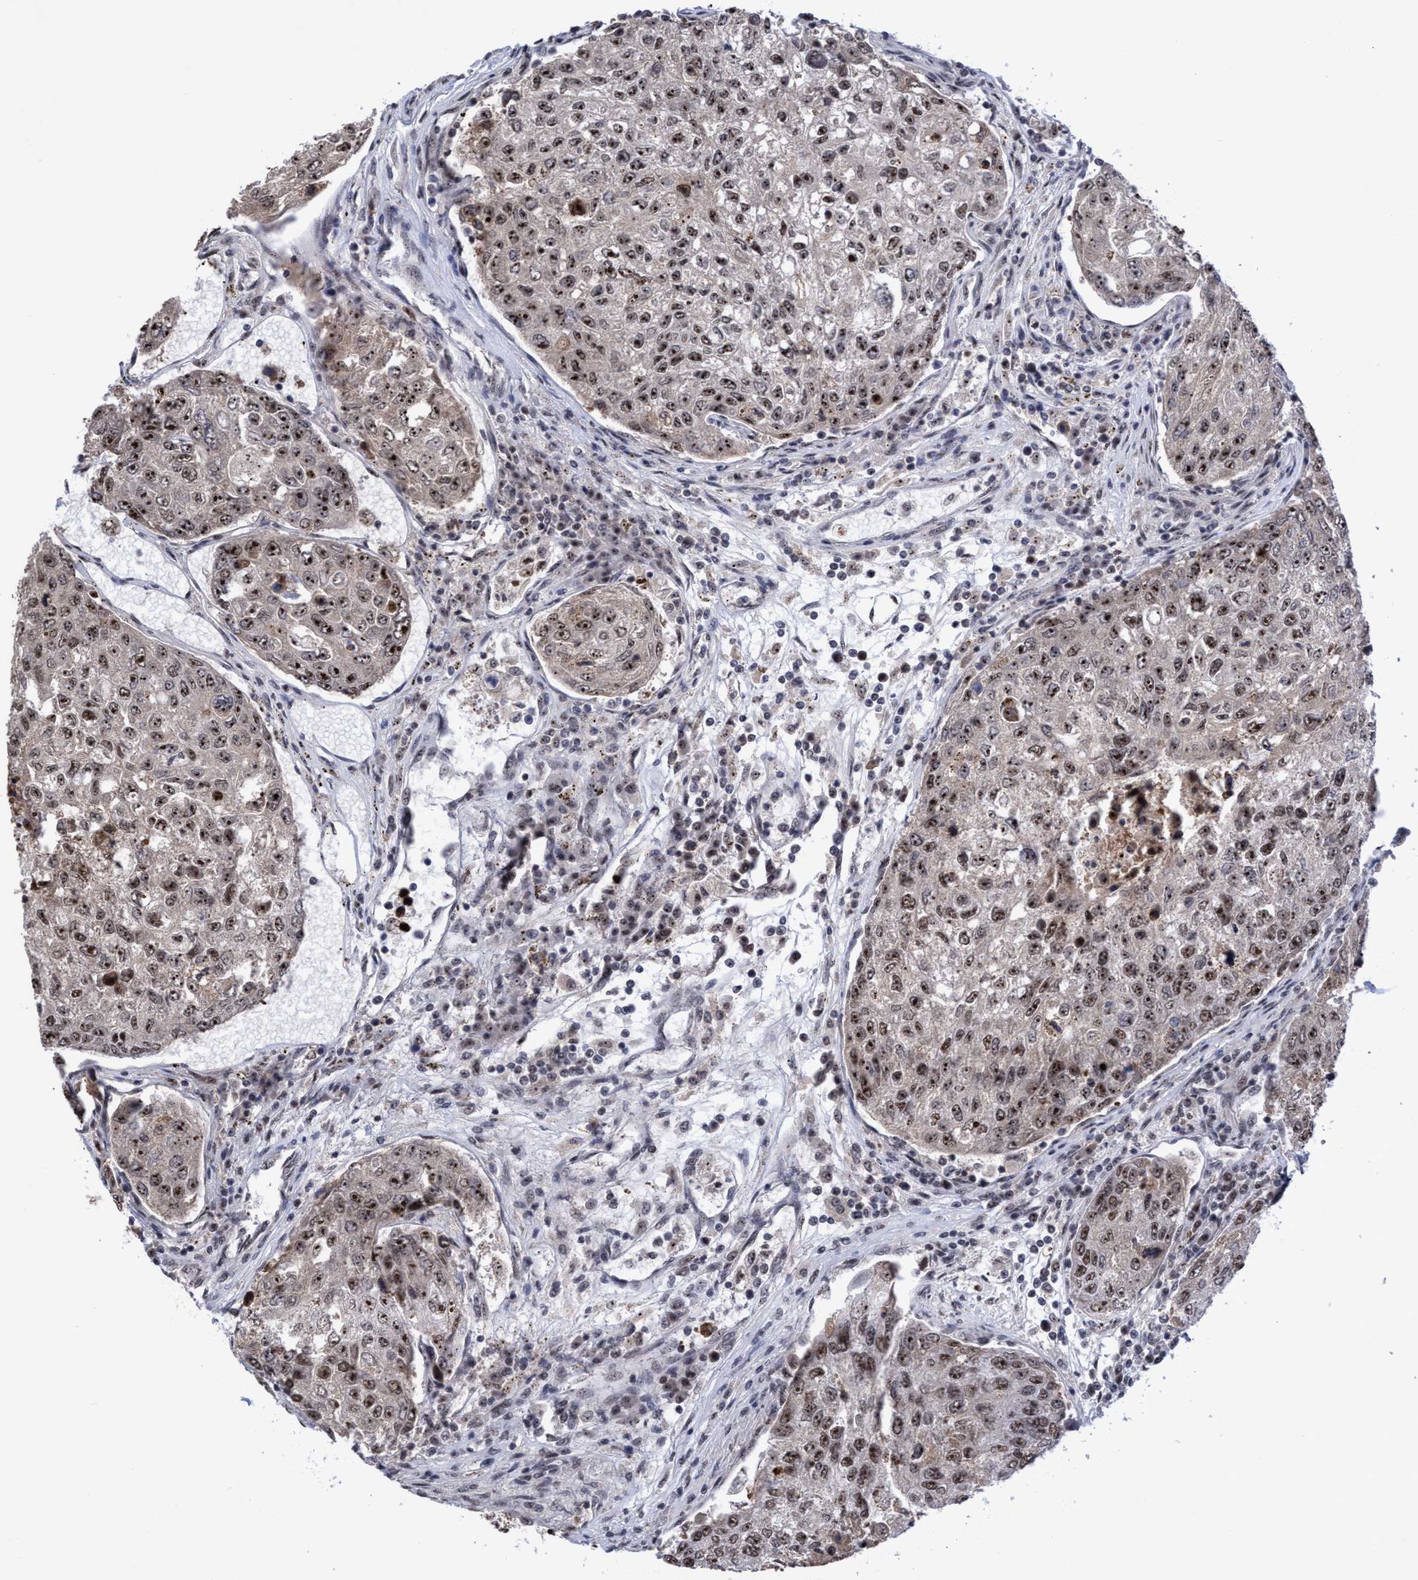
{"staining": {"intensity": "strong", "quantity": ">75%", "location": "nuclear"}, "tissue": "urothelial cancer", "cell_type": "Tumor cells", "image_type": "cancer", "snomed": [{"axis": "morphology", "description": "Urothelial carcinoma, High grade"}, {"axis": "topography", "description": "Lymph node"}, {"axis": "topography", "description": "Urinary bladder"}], "caption": "Immunohistochemical staining of human urothelial cancer displays high levels of strong nuclear protein expression in approximately >75% of tumor cells. (Brightfield microscopy of DAB IHC at high magnification).", "gene": "EFCAB10", "patient": {"sex": "male", "age": 51}}